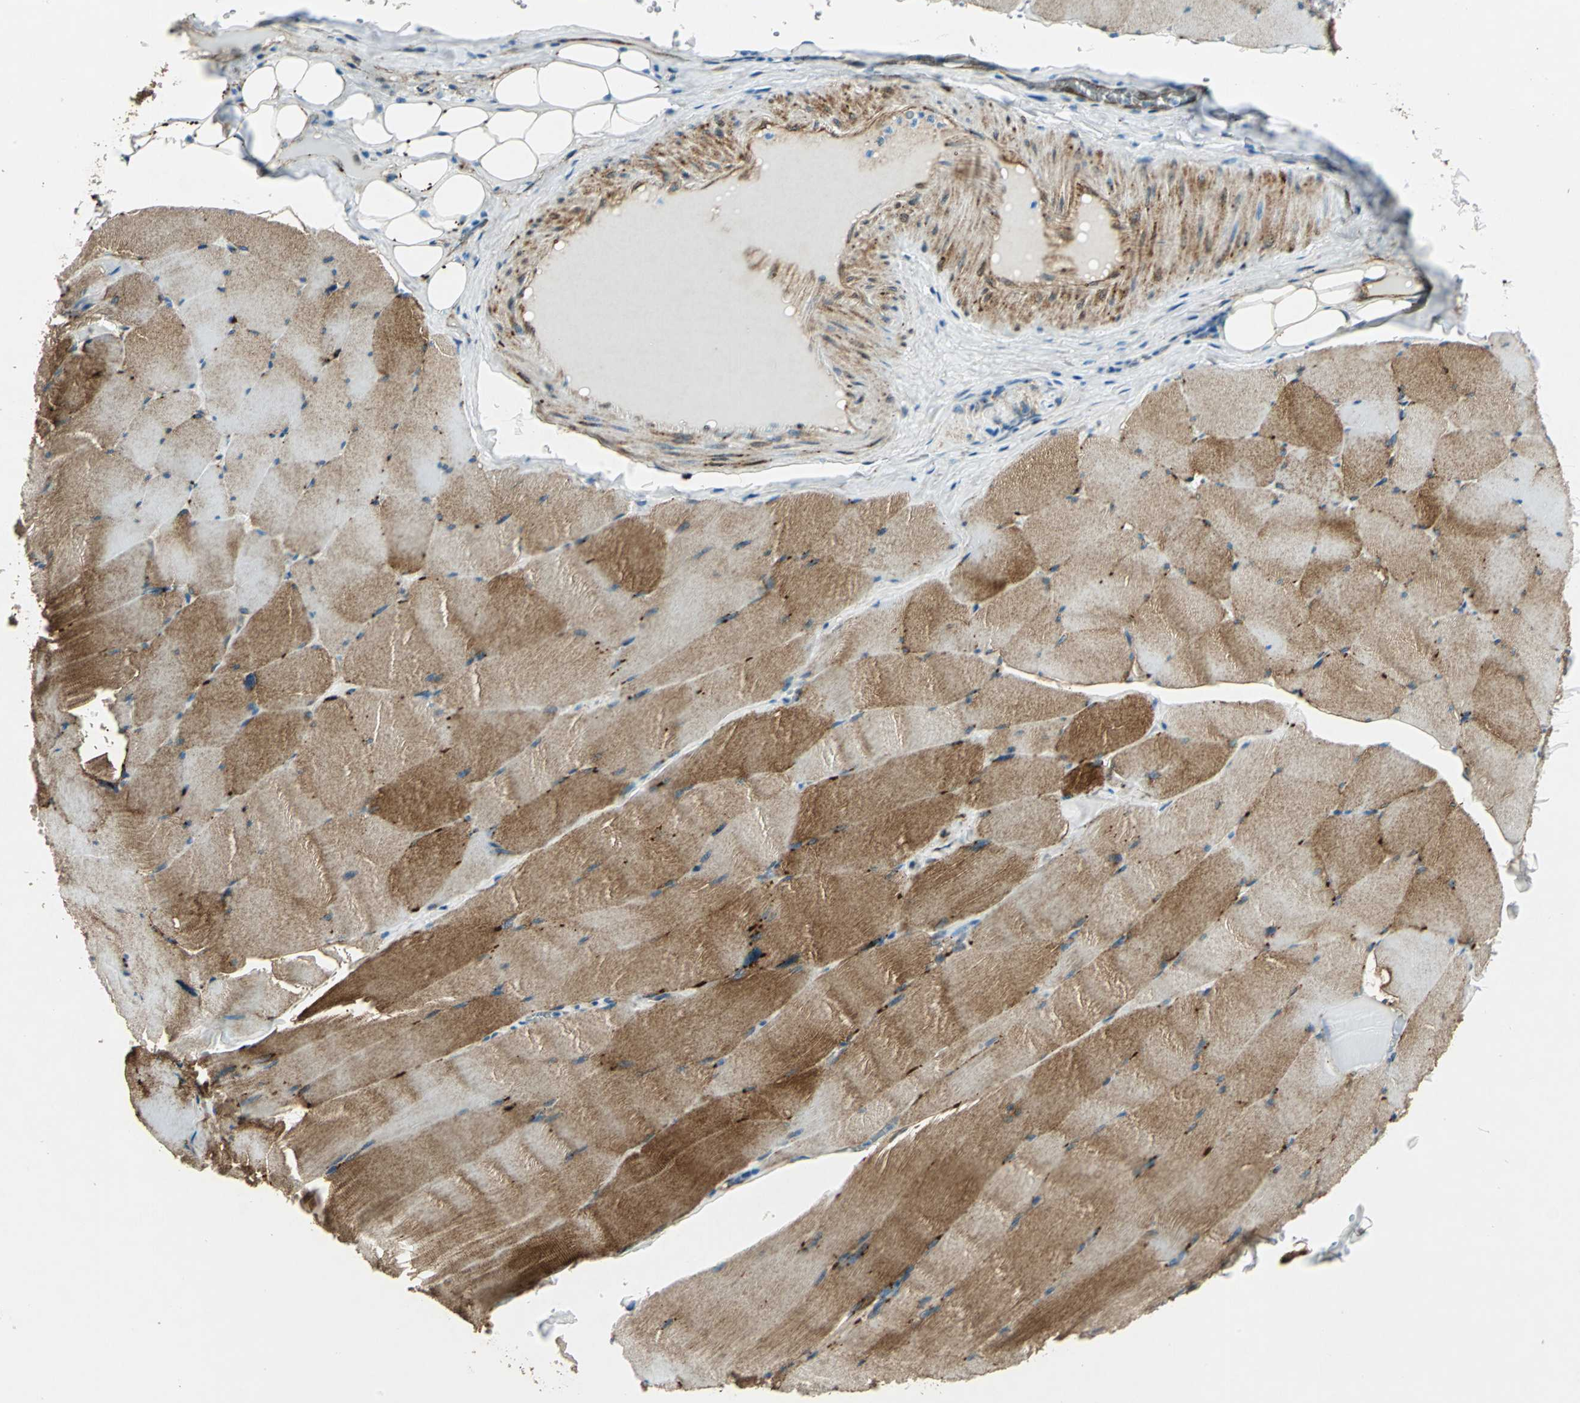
{"staining": {"intensity": "moderate", "quantity": ">75%", "location": "cytoplasmic/membranous"}, "tissue": "skeletal muscle", "cell_type": "Myocytes", "image_type": "normal", "snomed": [{"axis": "morphology", "description": "Normal tissue, NOS"}, {"axis": "topography", "description": "Skeletal muscle"}], "caption": "Myocytes display moderate cytoplasmic/membranous positivity in approximately >75% of cells in benign skeletal muscle.", "gene": "HSPB1", "patient": {"sex": "male", "age": 62}}